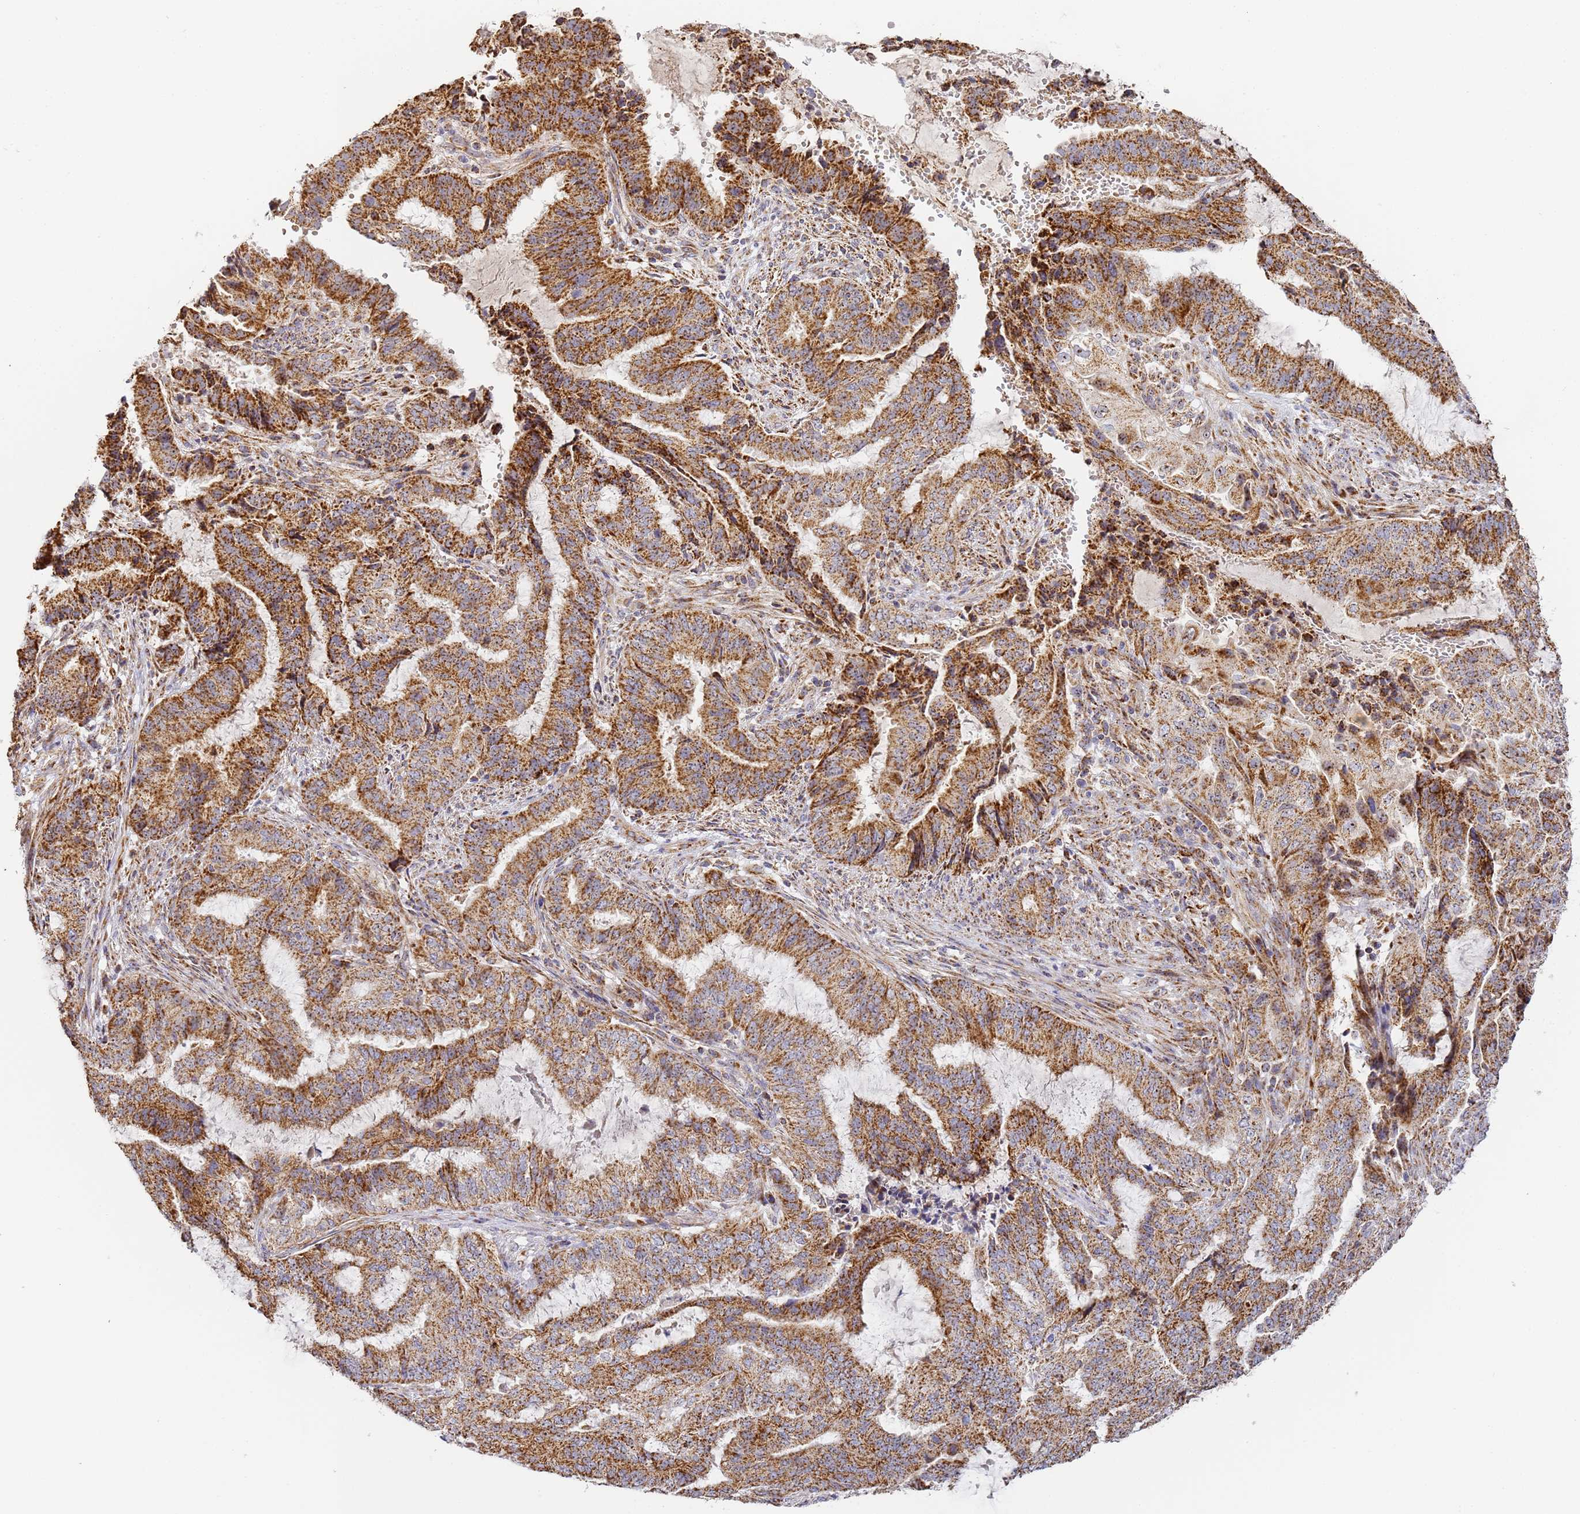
{"staining": {"intensity": "strong", "quantity": ">75%", "location": "cytoplasmic/membranous"}, "tissue": "endometrial cancer", "cell_type": "Tumor cells", "image_type": "cancer", "snomed": [{"axis": "morphology", "description": "Adenocarcinoma, NOS"}, {"axis": "topography", "description": "Endometrium"}], "caption": "Endometrial cancer was stained to show a protein in brown. There is high levels of strong cytoplasmic/membranous positivity in about >75% of tumor cells. Using DAB (brown) and hematoxylin (blue) stains, captured at high magnification using brightfield microscopy.", "gene": "FRG2C", "patient": {"sex": "female", "age": 51}}